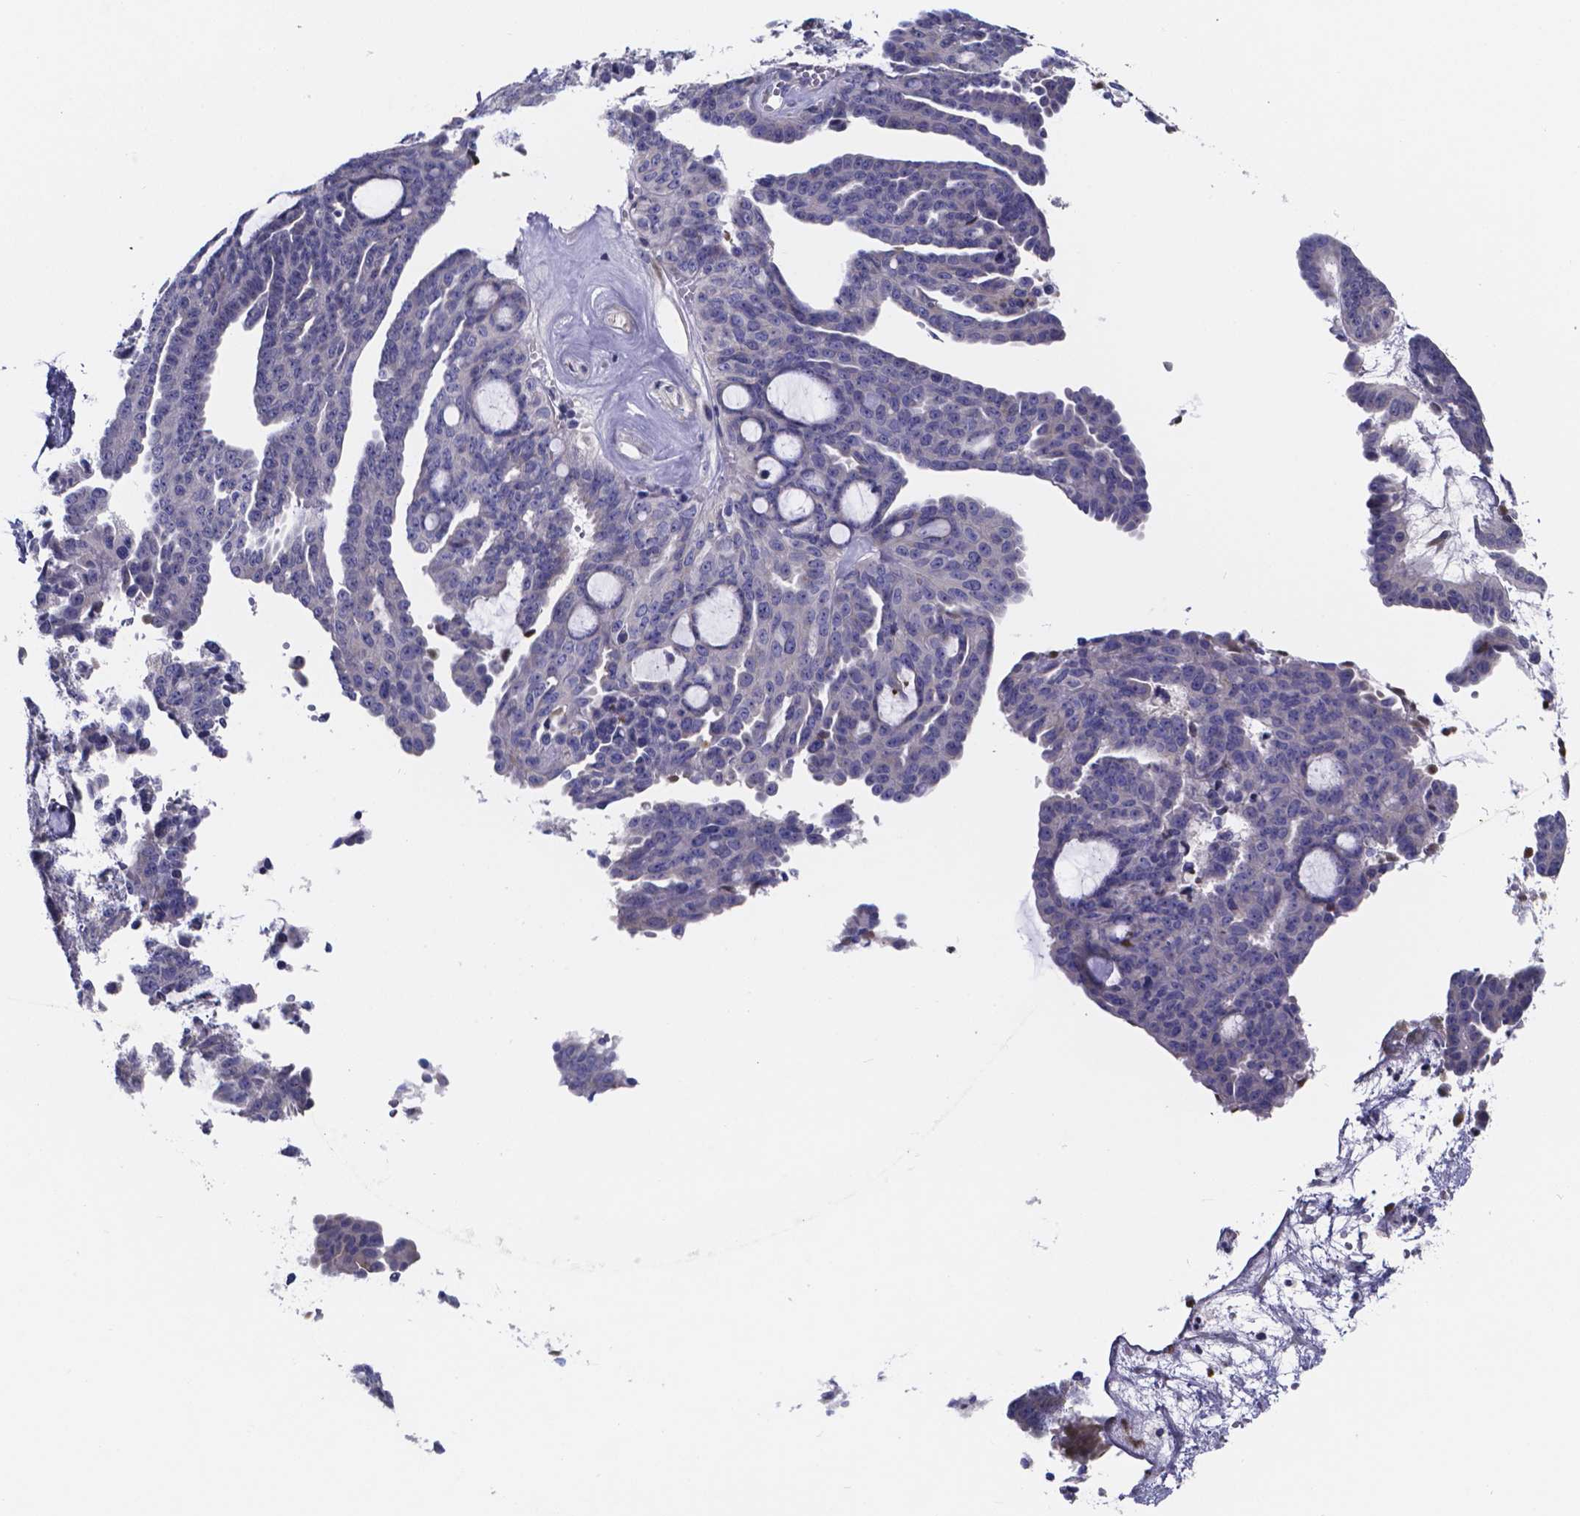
{"staining": {"intensity": "negative", "quantity": "none", "location": "none"}, "tissue": "ovarian cancer", "cell_type": "Tumor cells", "image_type": "cancer", "snomed": [{"axis": "morphology", "description": "Cystadenocarcinoma, serous, NOS"}, {"axis": "topography", "description": "Ovary"}], "caption": "Immunohistochemistry of human ovarian cancer (serous cystadenocarcinoma) displays no positivity in tumor cells.", "gene": "SFRP4", "patient": {"sex": "female", "age": 71}}